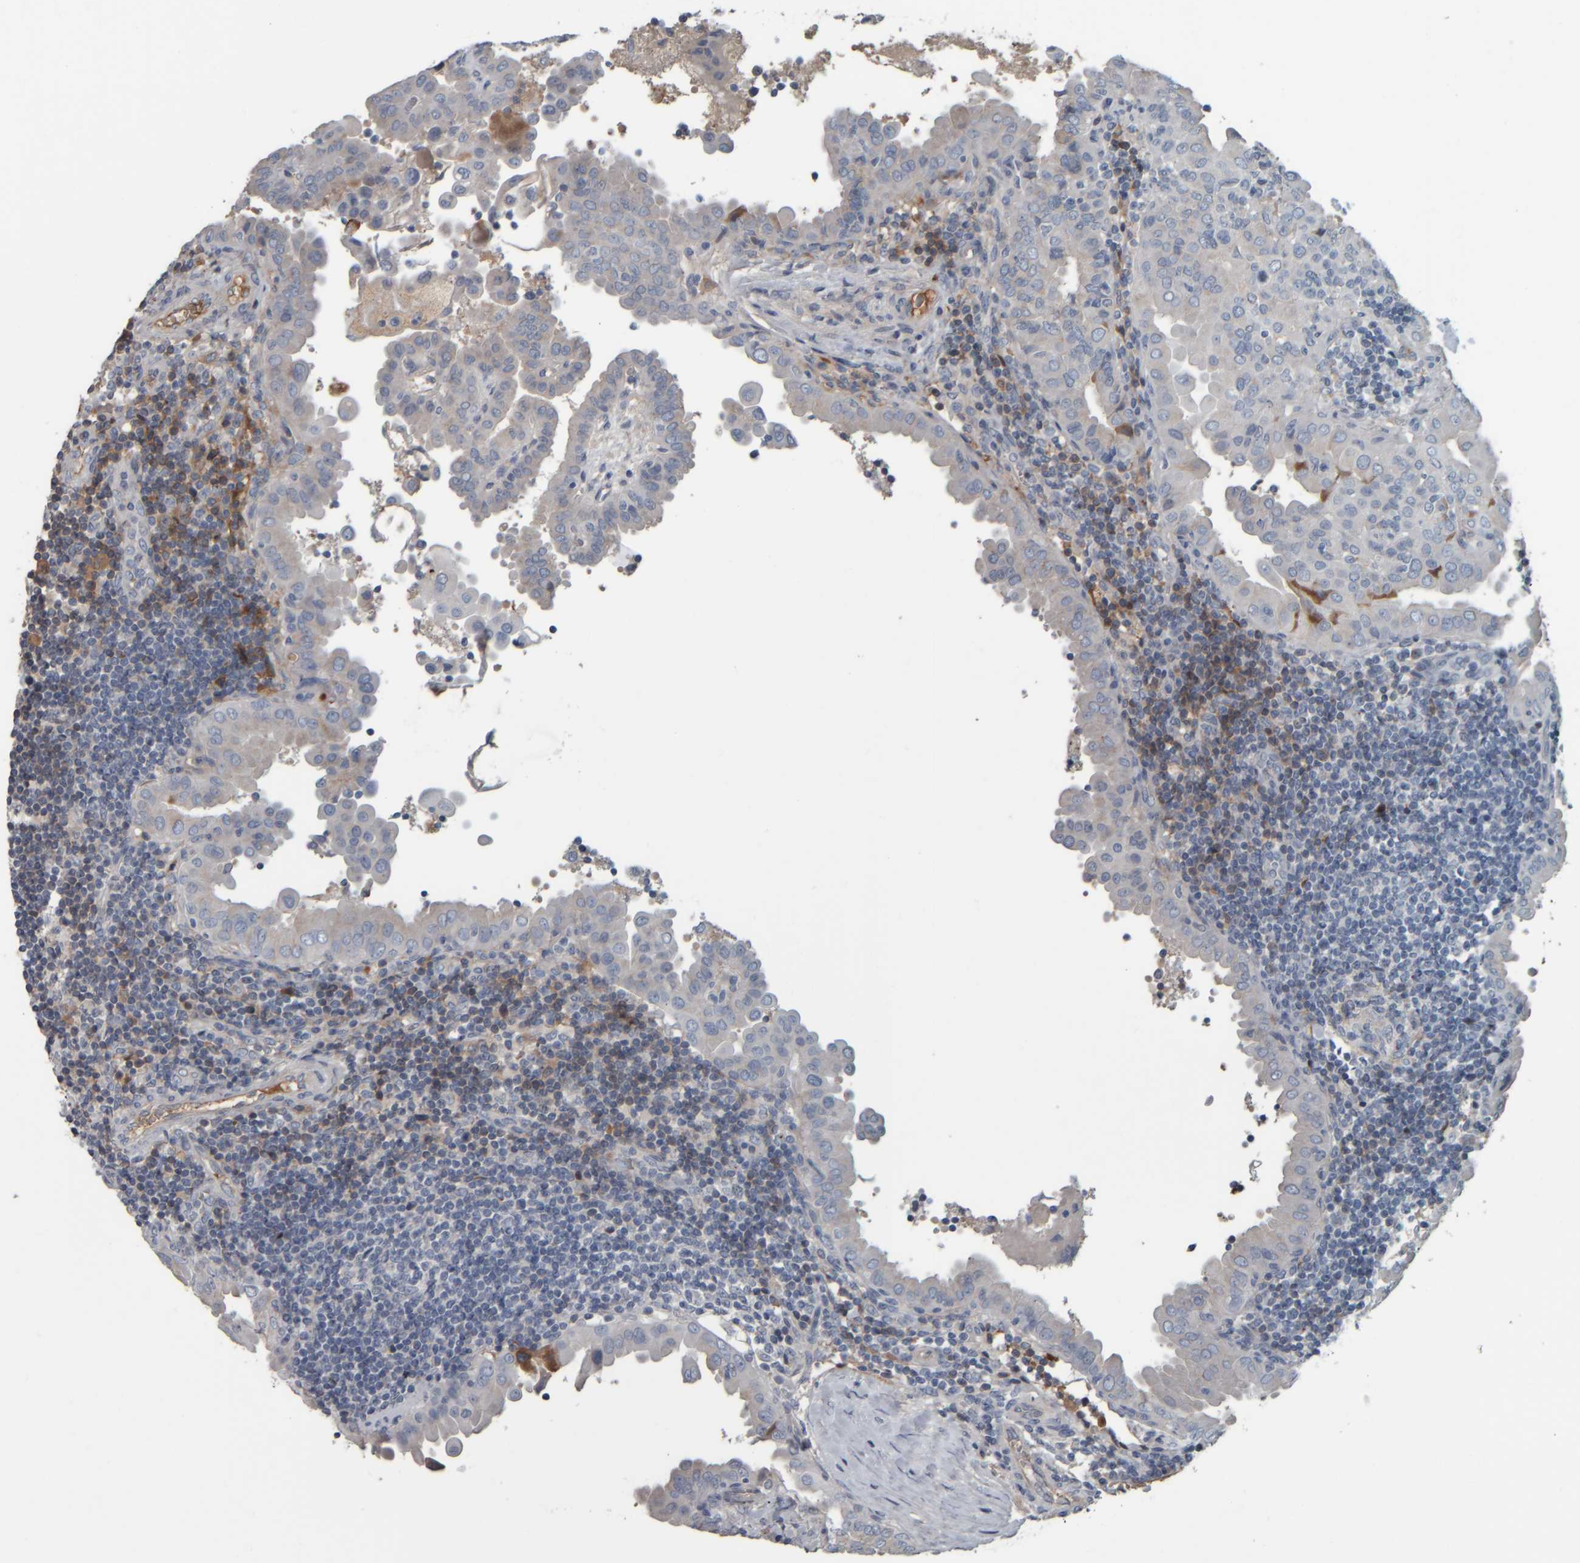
{"staining": {"intensity": "negative", "quantity": "none", "location": "none"}, "tissue": "thyroid cancer", "cell_type": "Tumor cells", "image_type": "cancer", "snomed": [{"axis": "morphology", "description": "Papillary adenocarcinoma, NOS"}, {"axis": "topography", "description": "Thyroid gland"}], "caption": "High magnification brightfield microscopy of thyroid papillary adenocarcinoma stained with DAB (brown) and counterstained with hematoxylin (blue): tumor cells show no significant expression.", "gene": "CAVIN4", "patient": {"sex": "male", "age": 33}}